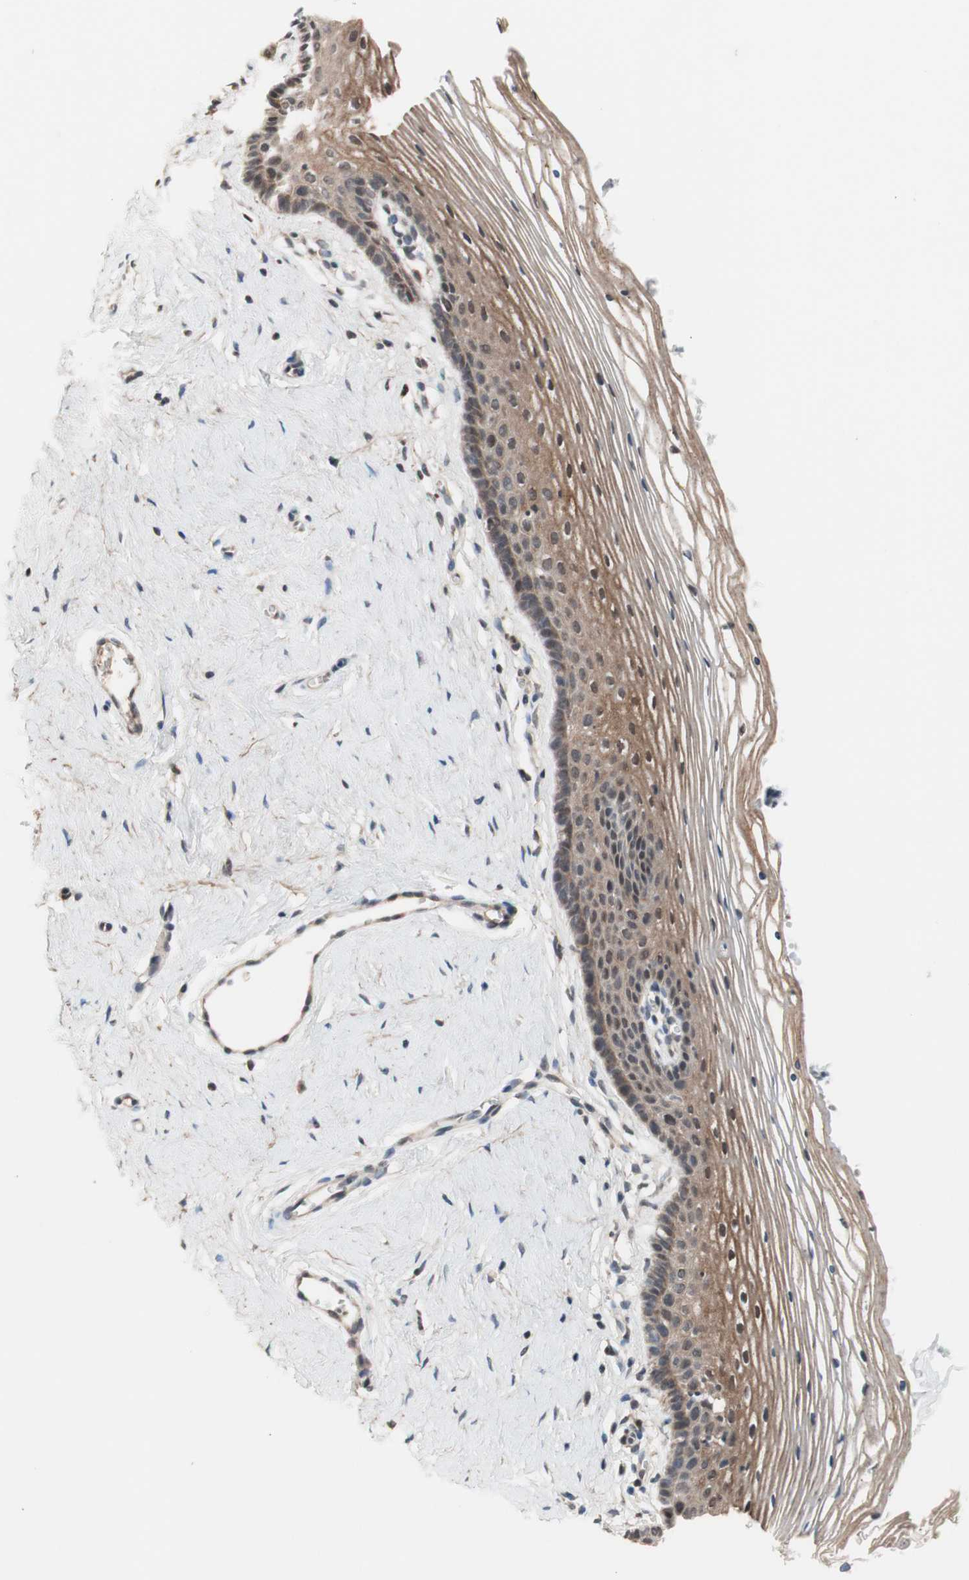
{"staining": {"intensity": "moderate", "quantity": ">75%", "location": "cytoplasmic/membranous"}, "tissue": "vagina", "cell_type": "Squamous epithelial cells", "image_type": "normal", "snomed": [{"axis": "morphology", "description": "Normal tissue, NOS"}, {"axis": "topography", "description": "Vagina"}], "caption": "Protein analysis of normal vagina reveals moderate cytoplasmic/membranous expression in about >75% of squamous epithelial cells.", "gene": "CD55", "patient": {"sex": "female", "age": 32}}